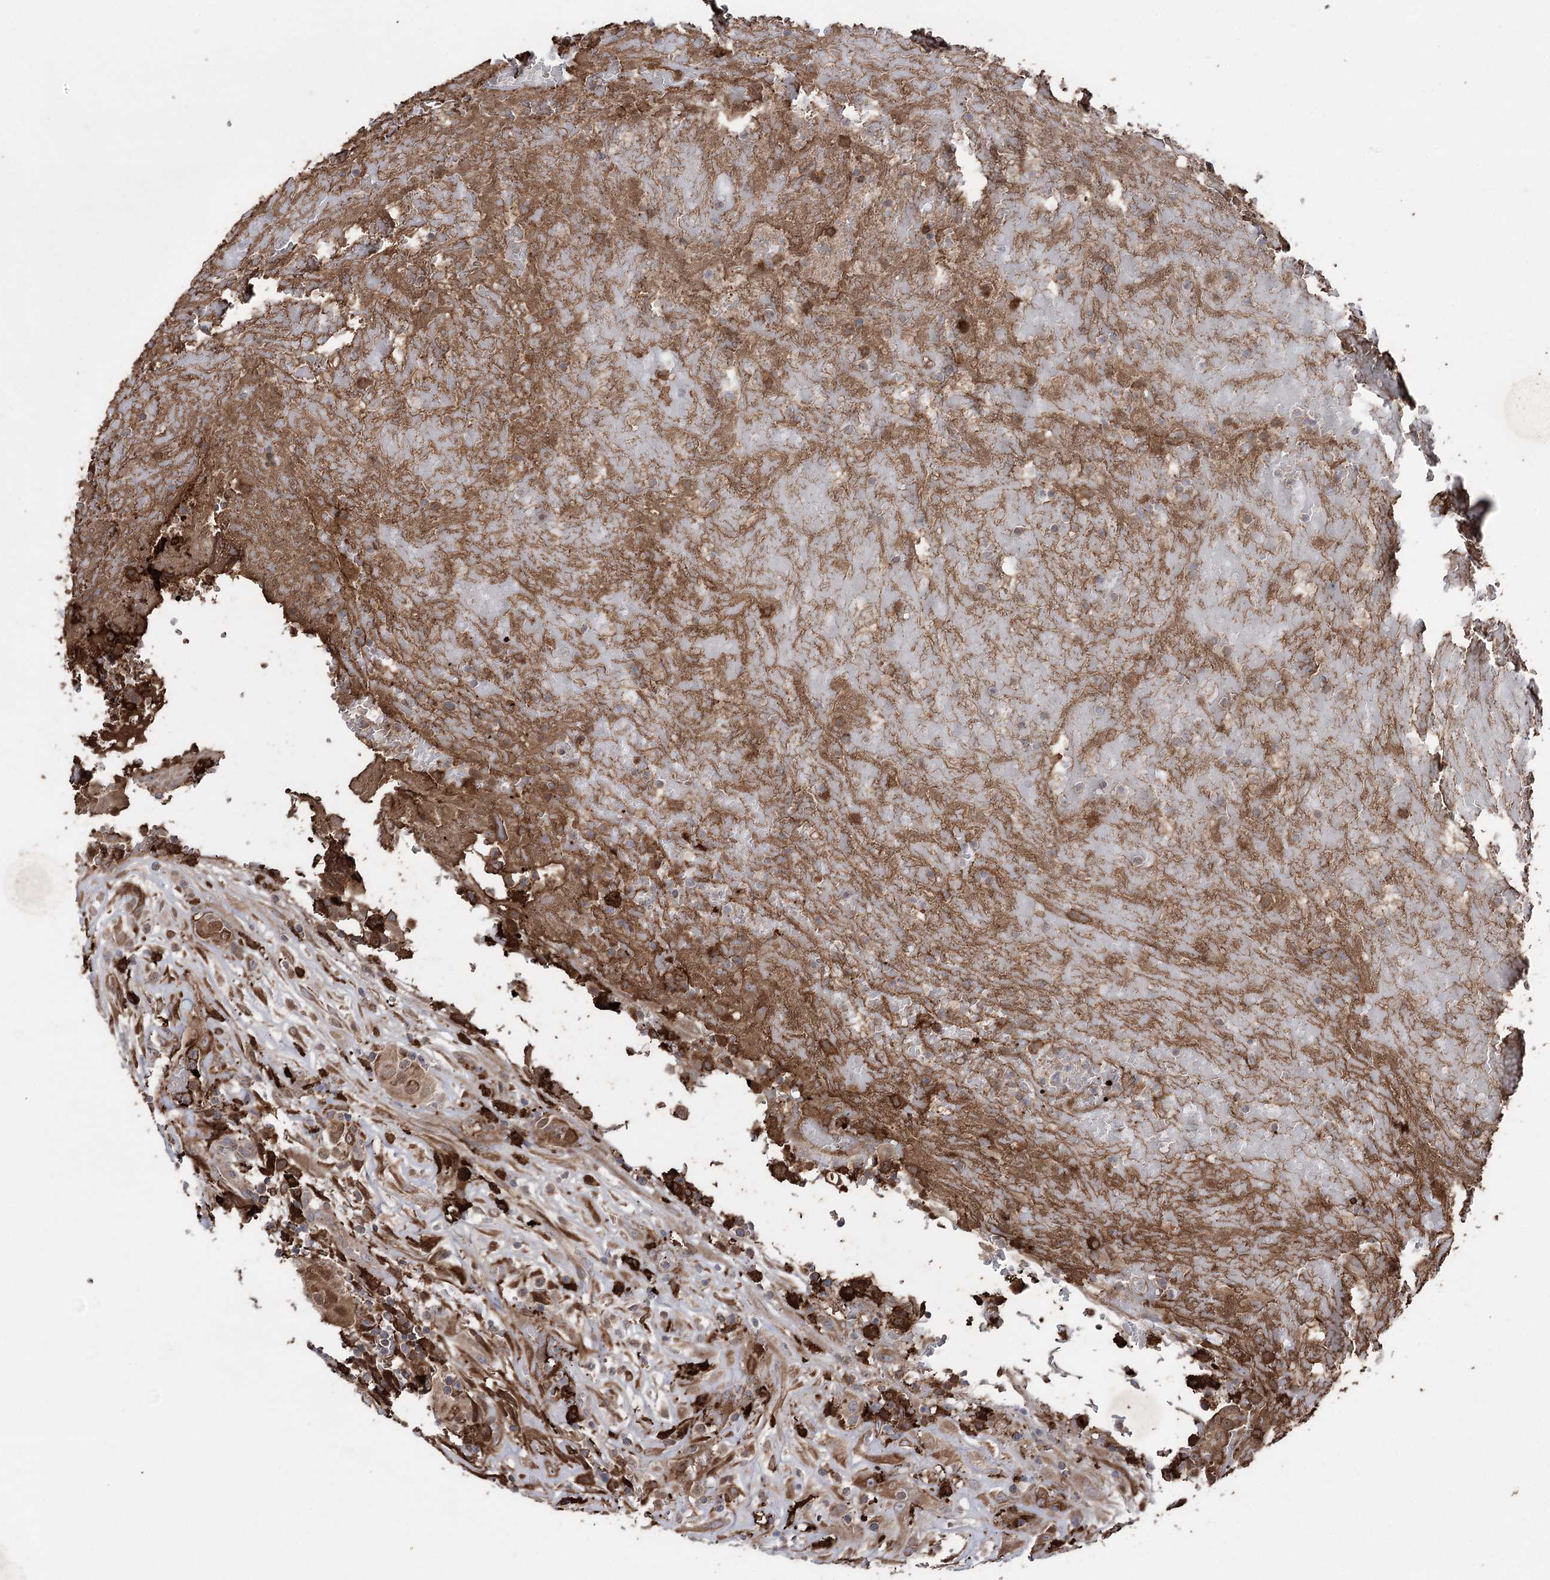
{"staining": {"intensity": "moderate", "quantity": ">75%", "location": "cytoplasmic/membranous,nuclear"}, "tissue": "thyroid cancer", "cell_type": "Tumor cells", "image_type": "cancer", "snomed": [{"axis": "morphology", "description": "Papillary adenocarcinoma, NOS"}, {"axis": "topography", "description": "Thyroid gland"}], "caption": "Brown immunohistochemical staining in papillary adenocarcinoma (thyroid) reveals moderate cytoplasmic/membranous and nuclear positivity in about >75% of tumor cells. The protein of interest is stained brown, and the nuclei are stained in blue (DAB IHC with brightfield microscopy, high magnification).", "gene": "OTUD1", "patient": {"sex": "male", "age": 77}}